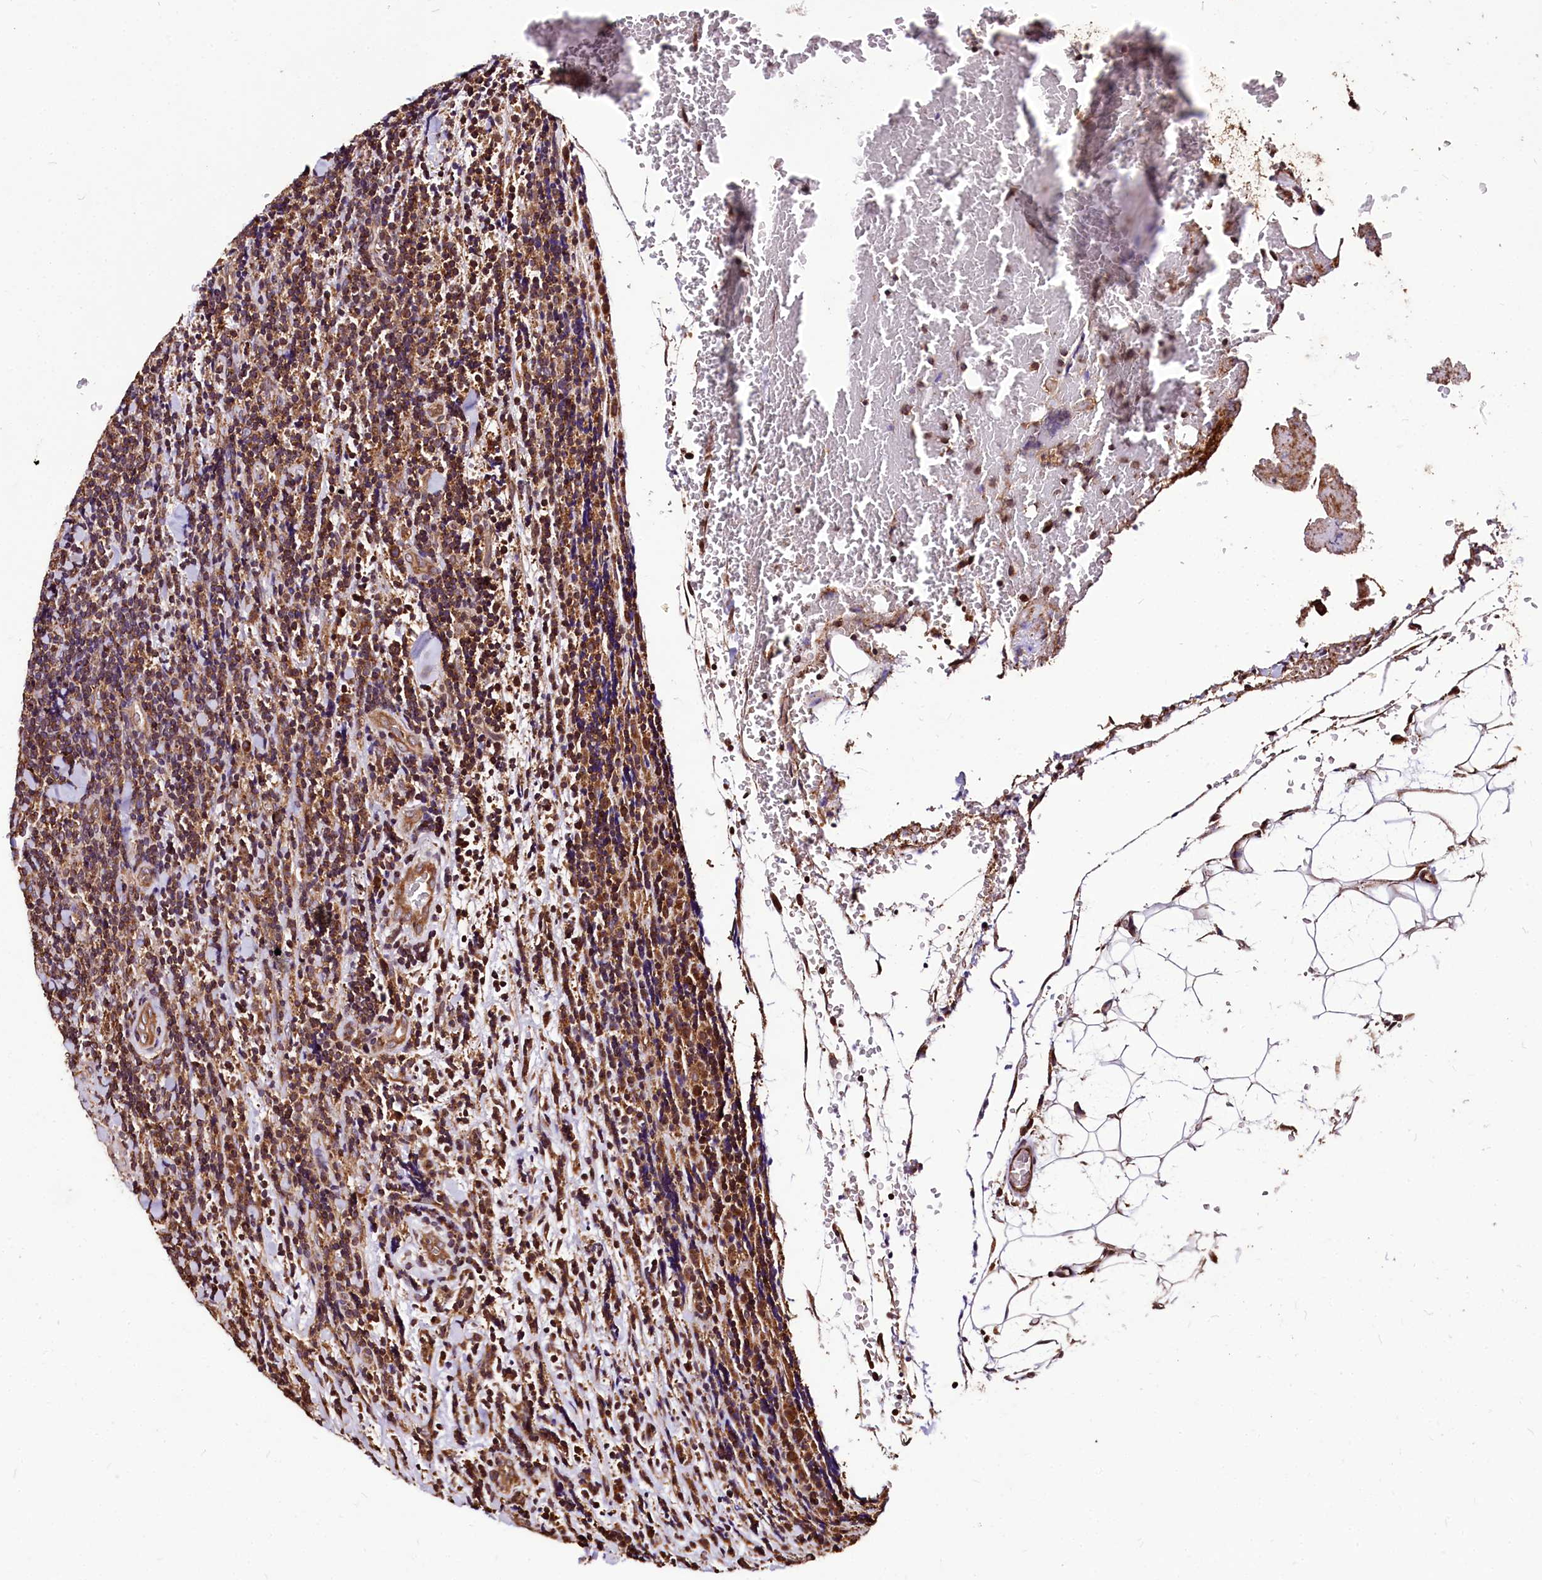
{"staining": {"intensity": "moderate", "quantity": ">75%", "location": "cytoplasmic/membranous"}, "tissue": "lymphoma", "cell_type": "Tumor cells", "image_type": "cancer", "snomed": [{"axis": "morphology", "description": "Malignant lymphoma, non-Hodgkin's type, Low grade"}, {"axis": "topography", "description": "Lymph node"}], "caption": "Approximately >75% of tumor cells in lymphoma reveal moderate cytoplasmic/membranous protein expression as visualized by brown immunohistochemical staining.", "gene": "LRSAM1", "patient": {"sex": "male", "age": 66}}